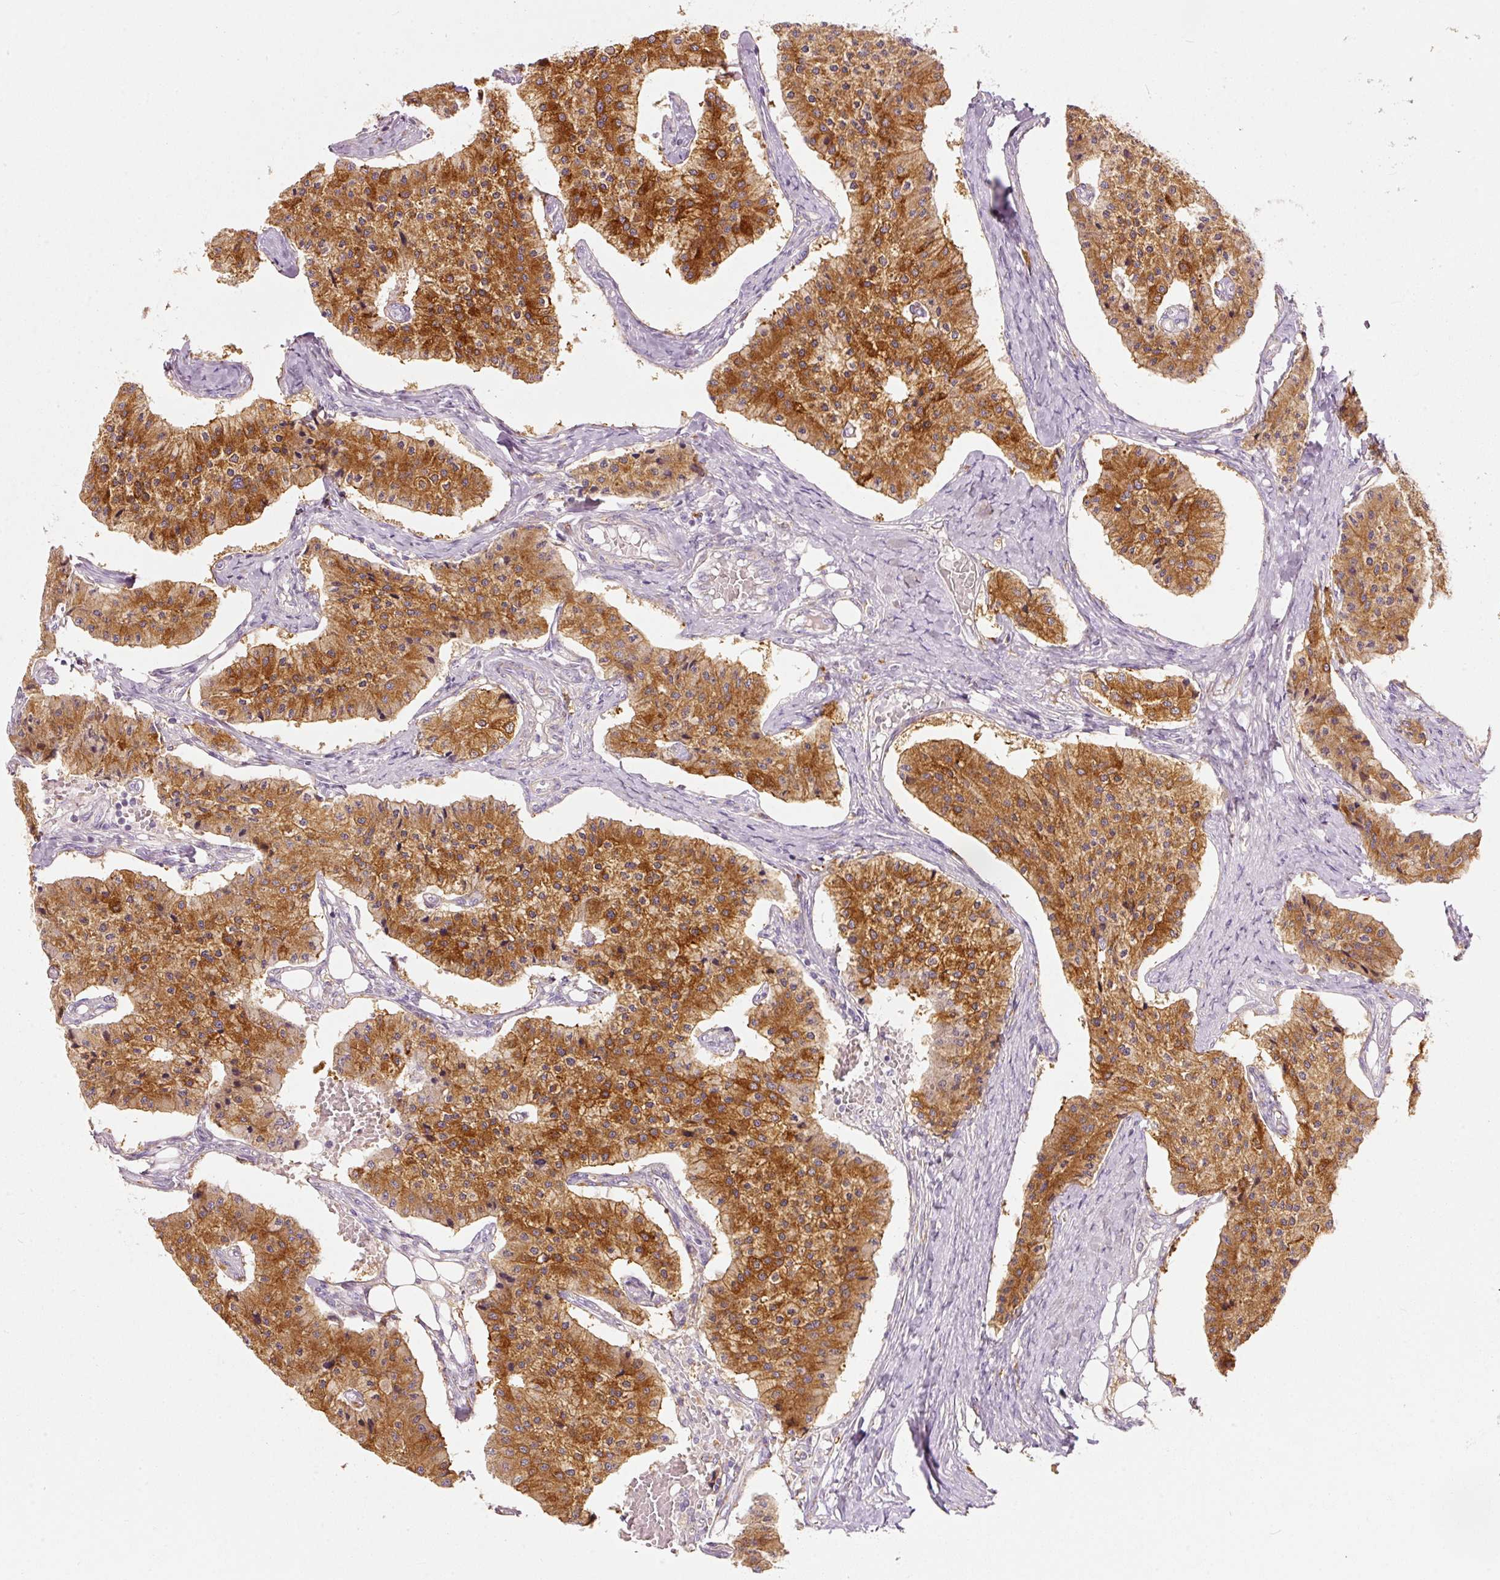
{"staining": {"intensity": "strong", "quantity": ">75%", "location": "cytoplasmic/membranous"}, "tissue": "carcinoid", "cell_type": "Tumor cells", "image_type": "cancer", "snomed": [{"axis": "morphology", "description": "Carcinoid, malignant, NOS"}, {"axis": "topography", "description": "Colon"}], "caption": "An image showing strong cytoplasmic/membranous expression in approximately >75% of tumor cells in malignant carcinoid, as visualized by brown immunohistochemical staining.", "gene": "MTHFD2", "patient": {"sex": "female", "age": 52}}